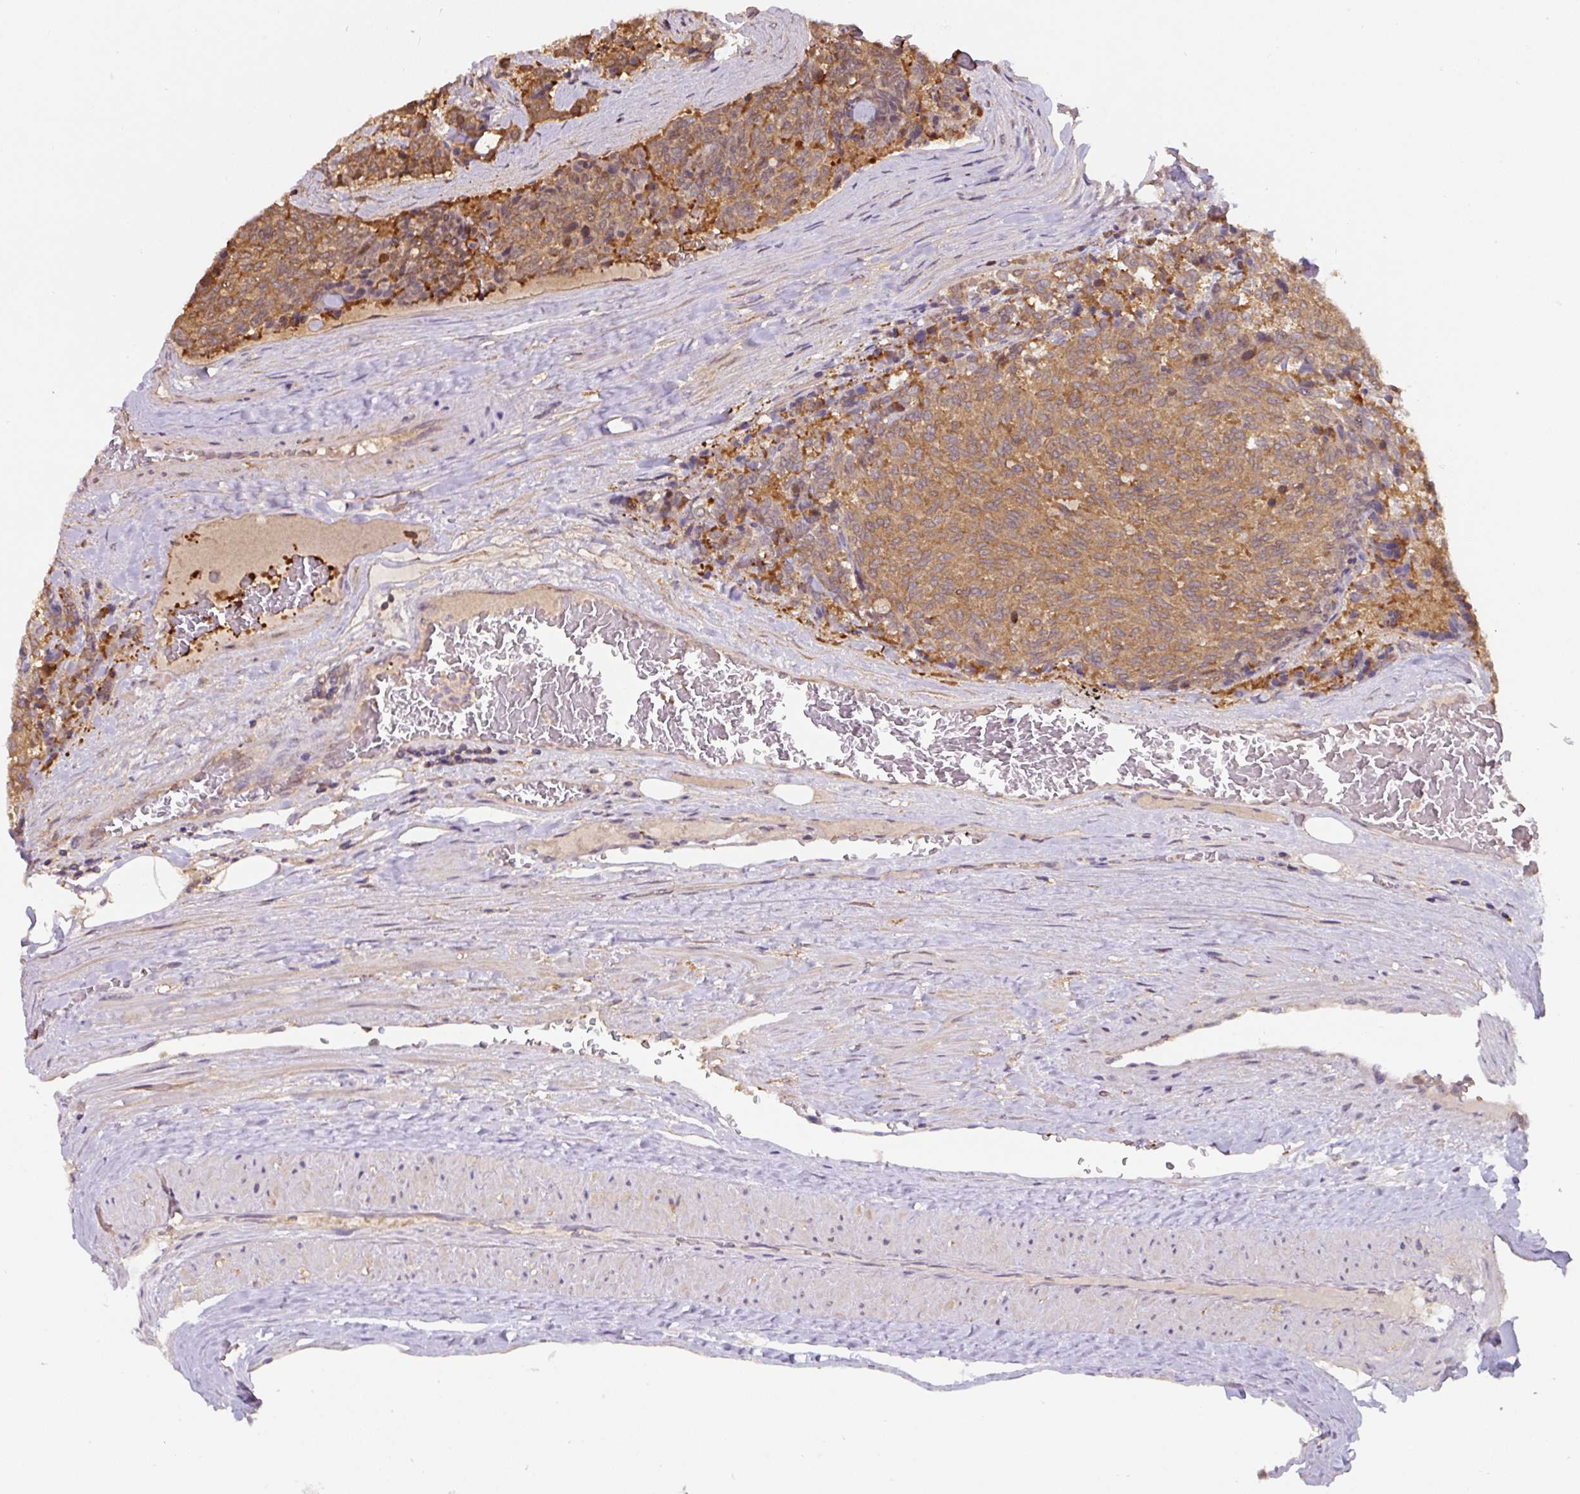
{"staining": {"intensity": "moderate", "quantity": ">75%", "location": "cytoplasmic/membranous"}, "tissue": "carcinoid", "cell_type": "Tumor cells", "image_type": "cancer", "snomed": [{"axis": "morphology", "description": "Carcinoid, malignant, NOS"}, {"axis": "topography", "description": "Pancreas"}], "caption": "Immunohistochemistry (IHC) of human carcinoid exhibits medium levels of moderate cytoplasmic/membranous positivity in approximately >75% of tumor cells.", "gene": "ST13", "patient": {"sex": "female", "age": 54}}